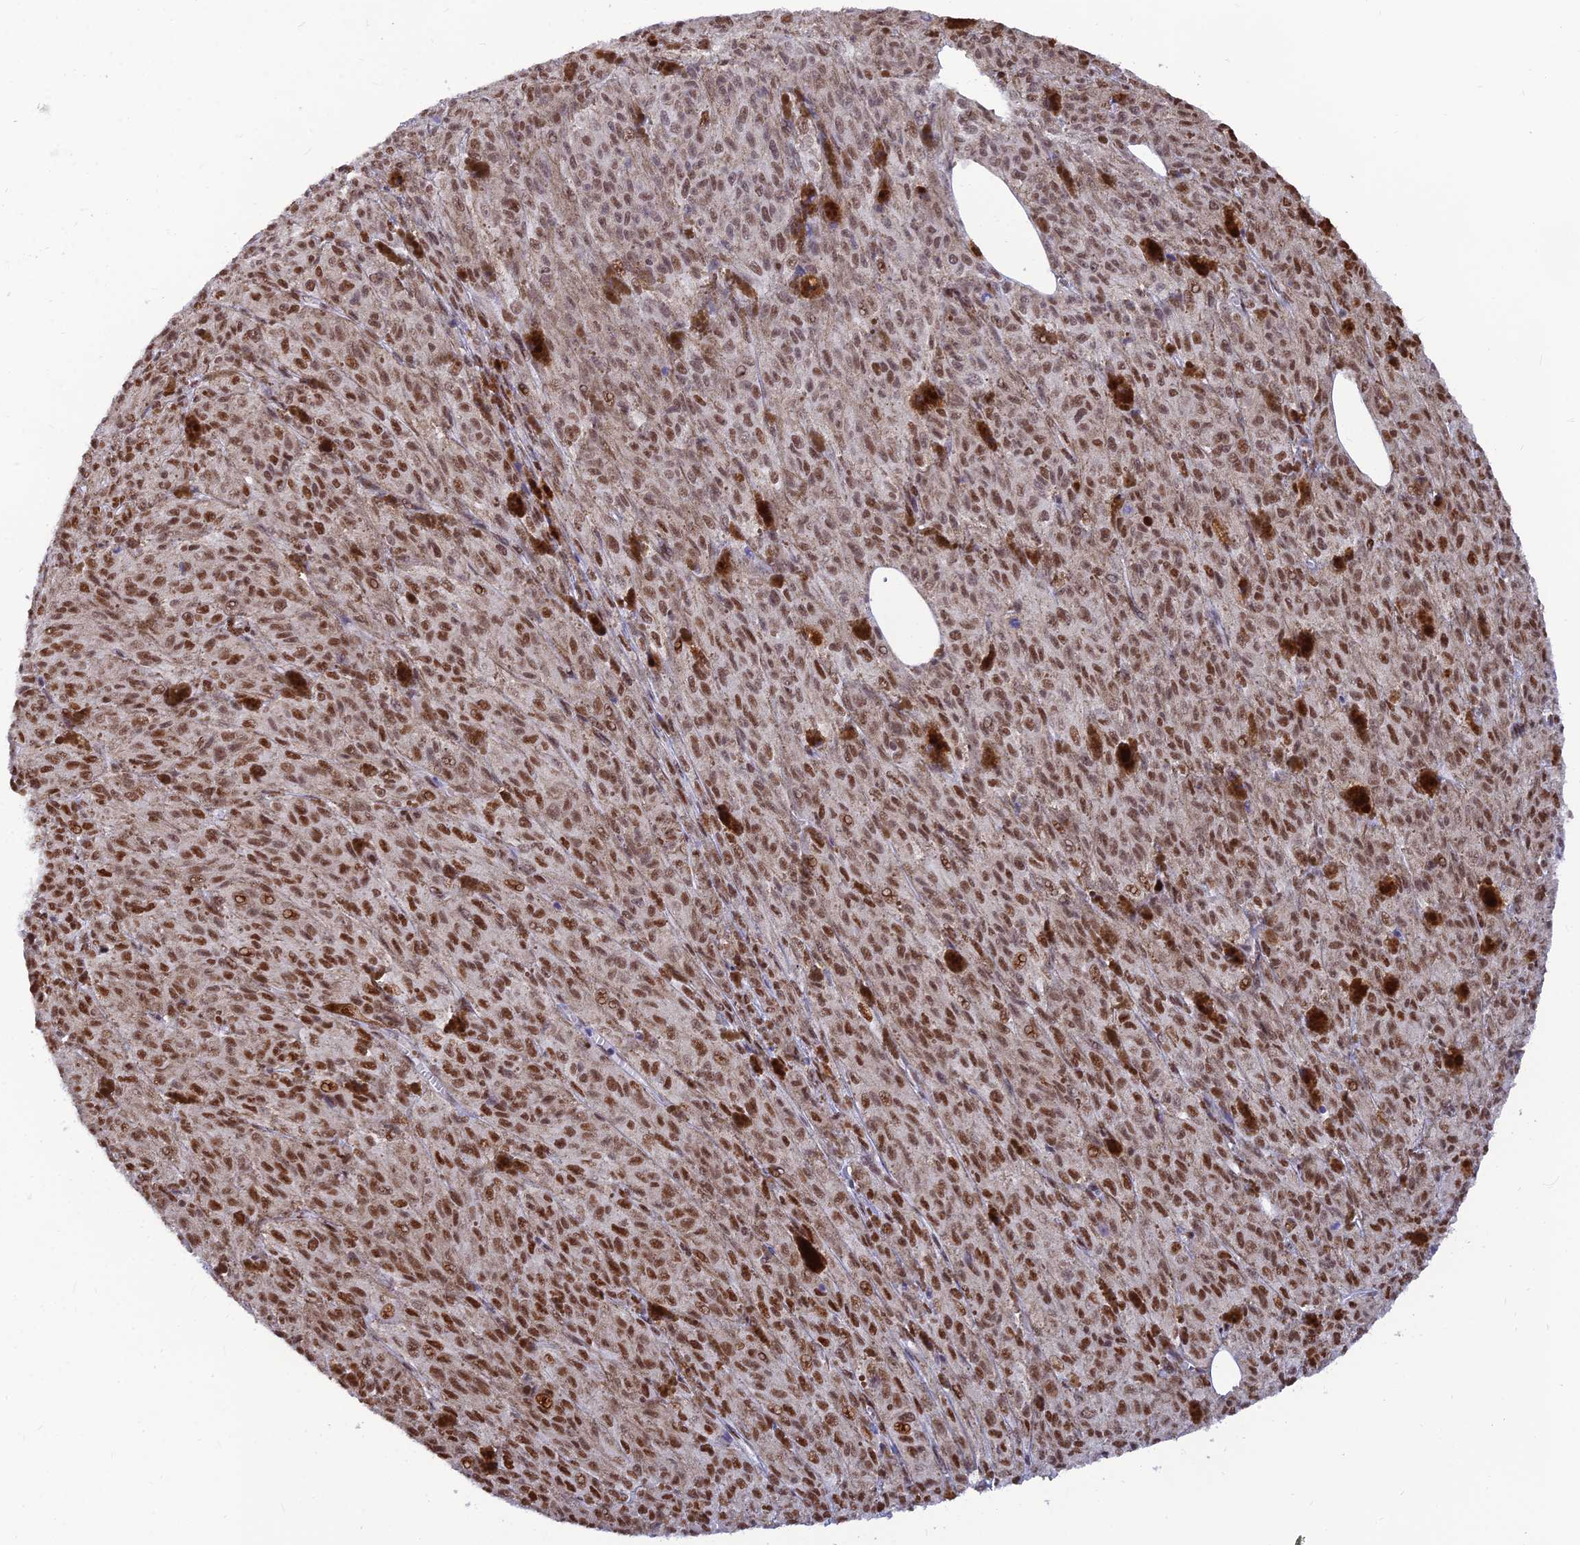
{"staining": {"intensity": "moderate", "quantity": ">75%", "location": "nuclear"}, "tissue": "melanoma", "cell_type": "Tumor cells", "image_type": "cancer", "snomed": [{"axis": "morphology", "description": "Malignant melanoma, NOS"}, {"axis": "topography", "description": "Skin"}], "caption": "Protein expression by immunohistochemistry (IHC) shows moderate nuclear expression in approximately >75% of tumor cells in malignant melanoma. Ihc stains the protein in brown and the nuclei are stained blue.", "gene": "CLK4", "patient": {"sex": "female", "age": 52}}